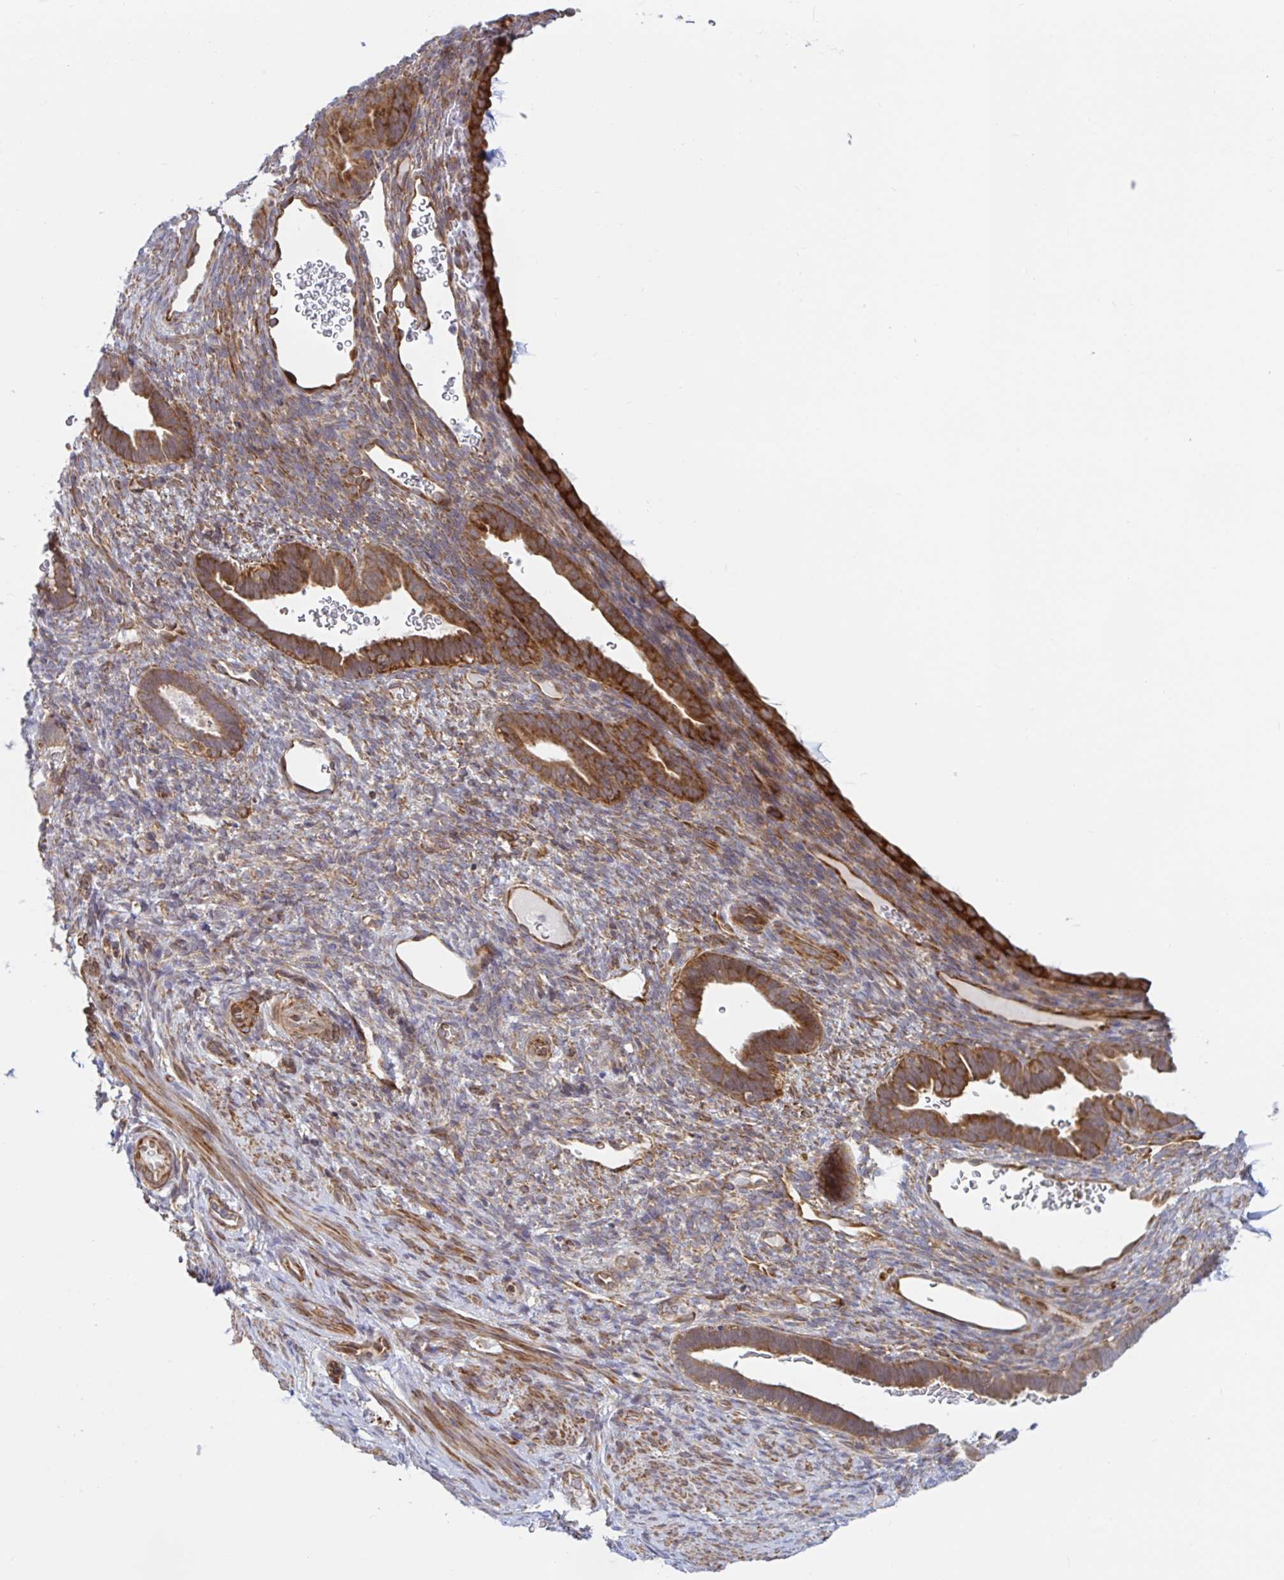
{"staining": {"intensity": "weak", "quantity": "<25%", "location": "cytoplasmic/membranous"}, "tissue": "endometrium", "cell_type": "Cells in endometrial stroma", "image_type": "normal", "snomed": [{"axis": "morphology", "description": "Normal tissue, NOS"}, {"axis": "topography", "description": "Endometrium"}], "caption": "Immunohistochemical staining of unremarkable human endometrium displays no significant staining in cells in endometrial stroma.", "gene": "LARP1", "patient": {"sex": "female", "age": 34}}